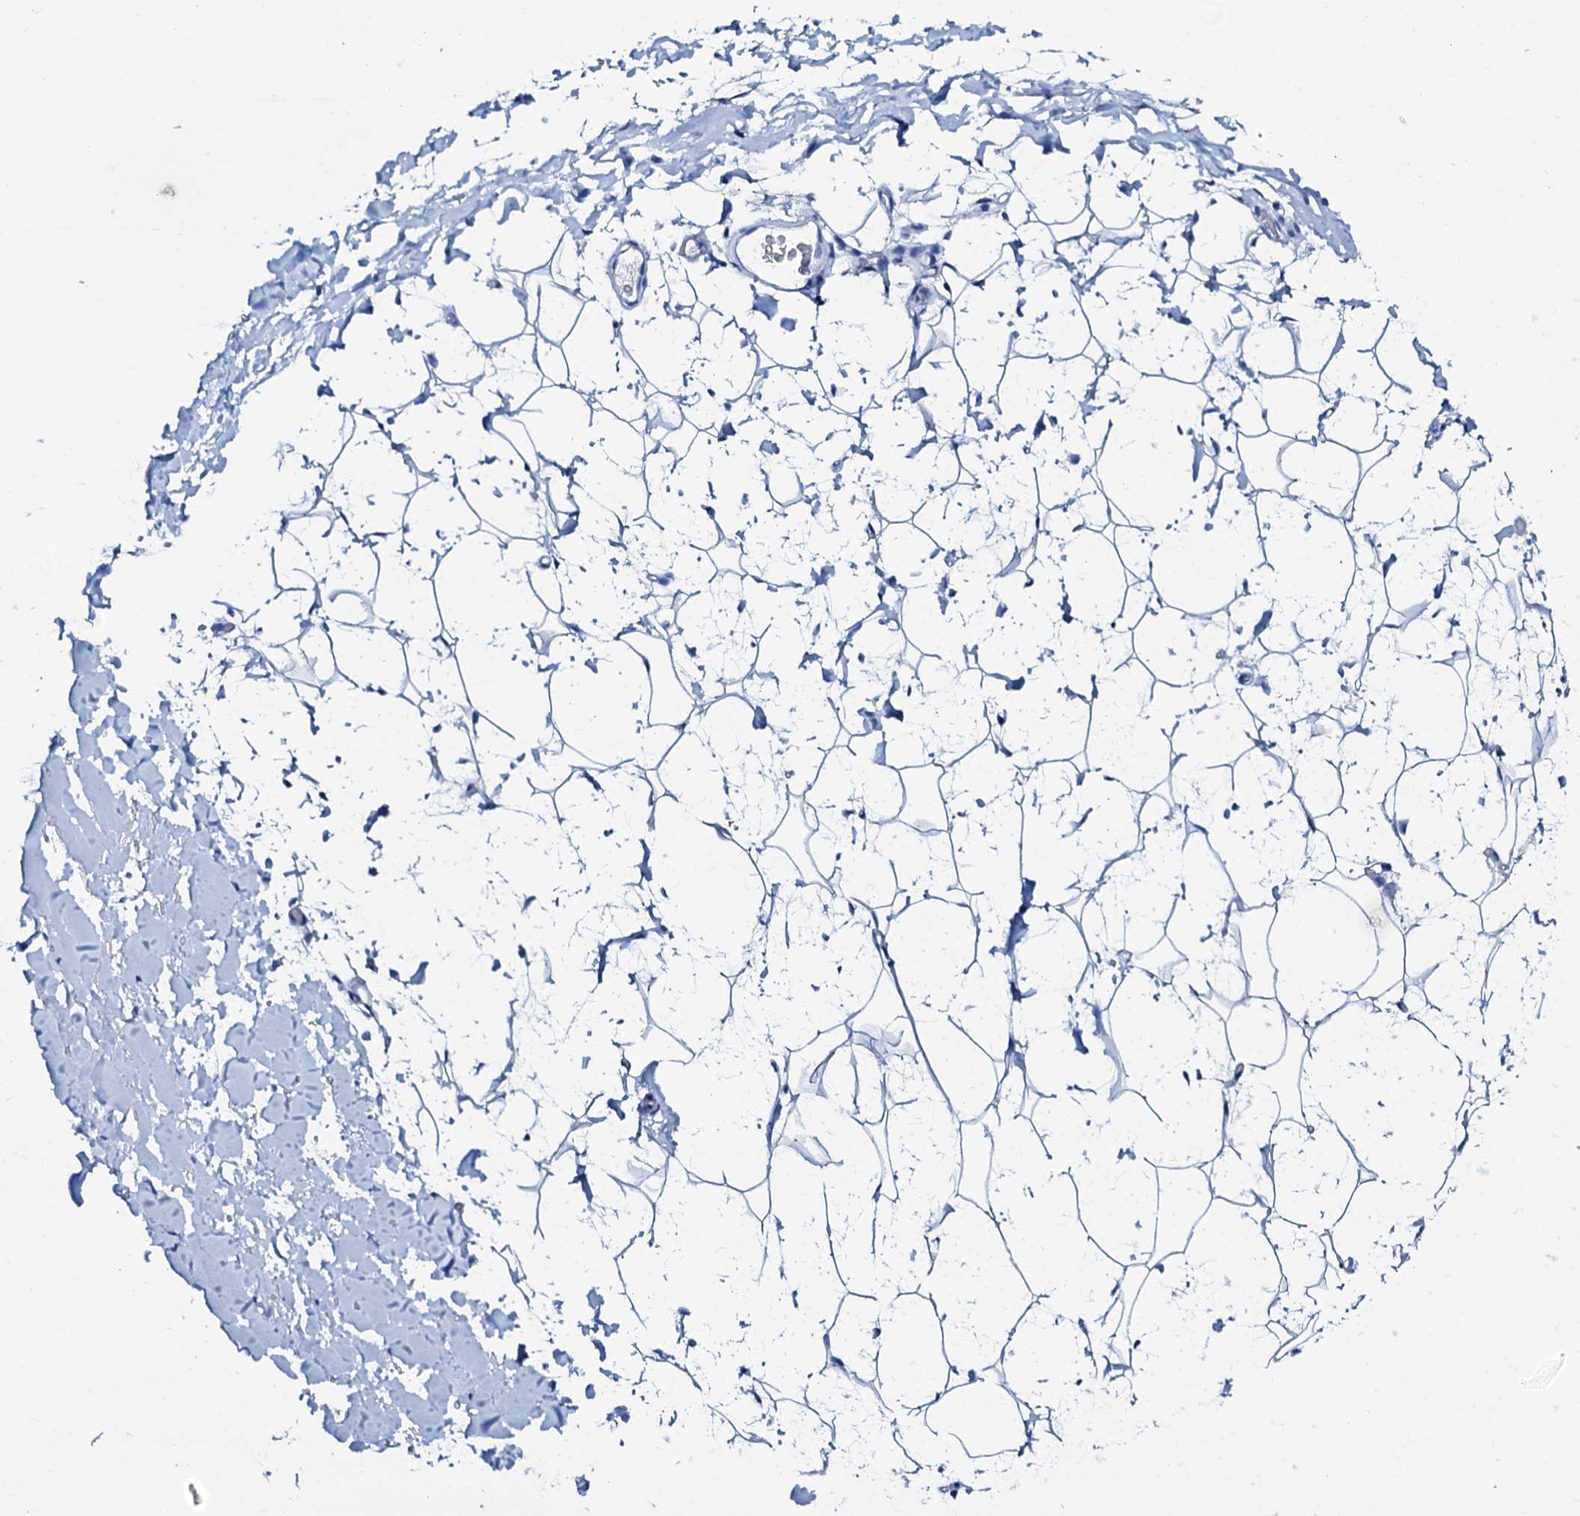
{"staining": {"intensity": "negative", "quantity": "none", "location": "none"}, "tissue": "adipose tissue", "cell_type": "Adipocytes", "image_type": "normal", "snomed": [{"axis": "morphology", "description": "Normal tissue, NOS"}, {"axis": "topography", "description": "Breast"}], "caption": "Histopathology image shows no significant protein positivity in adipocytes of unremarkable adipose tissue. (Stains: DAB immunohistochemistry (IHC) with hematoxylin counter stain, Microscopy: brightfield microscopy at high magnification).", "gene": "AMER2", "patient": {"sex": "female", "age": 26}}